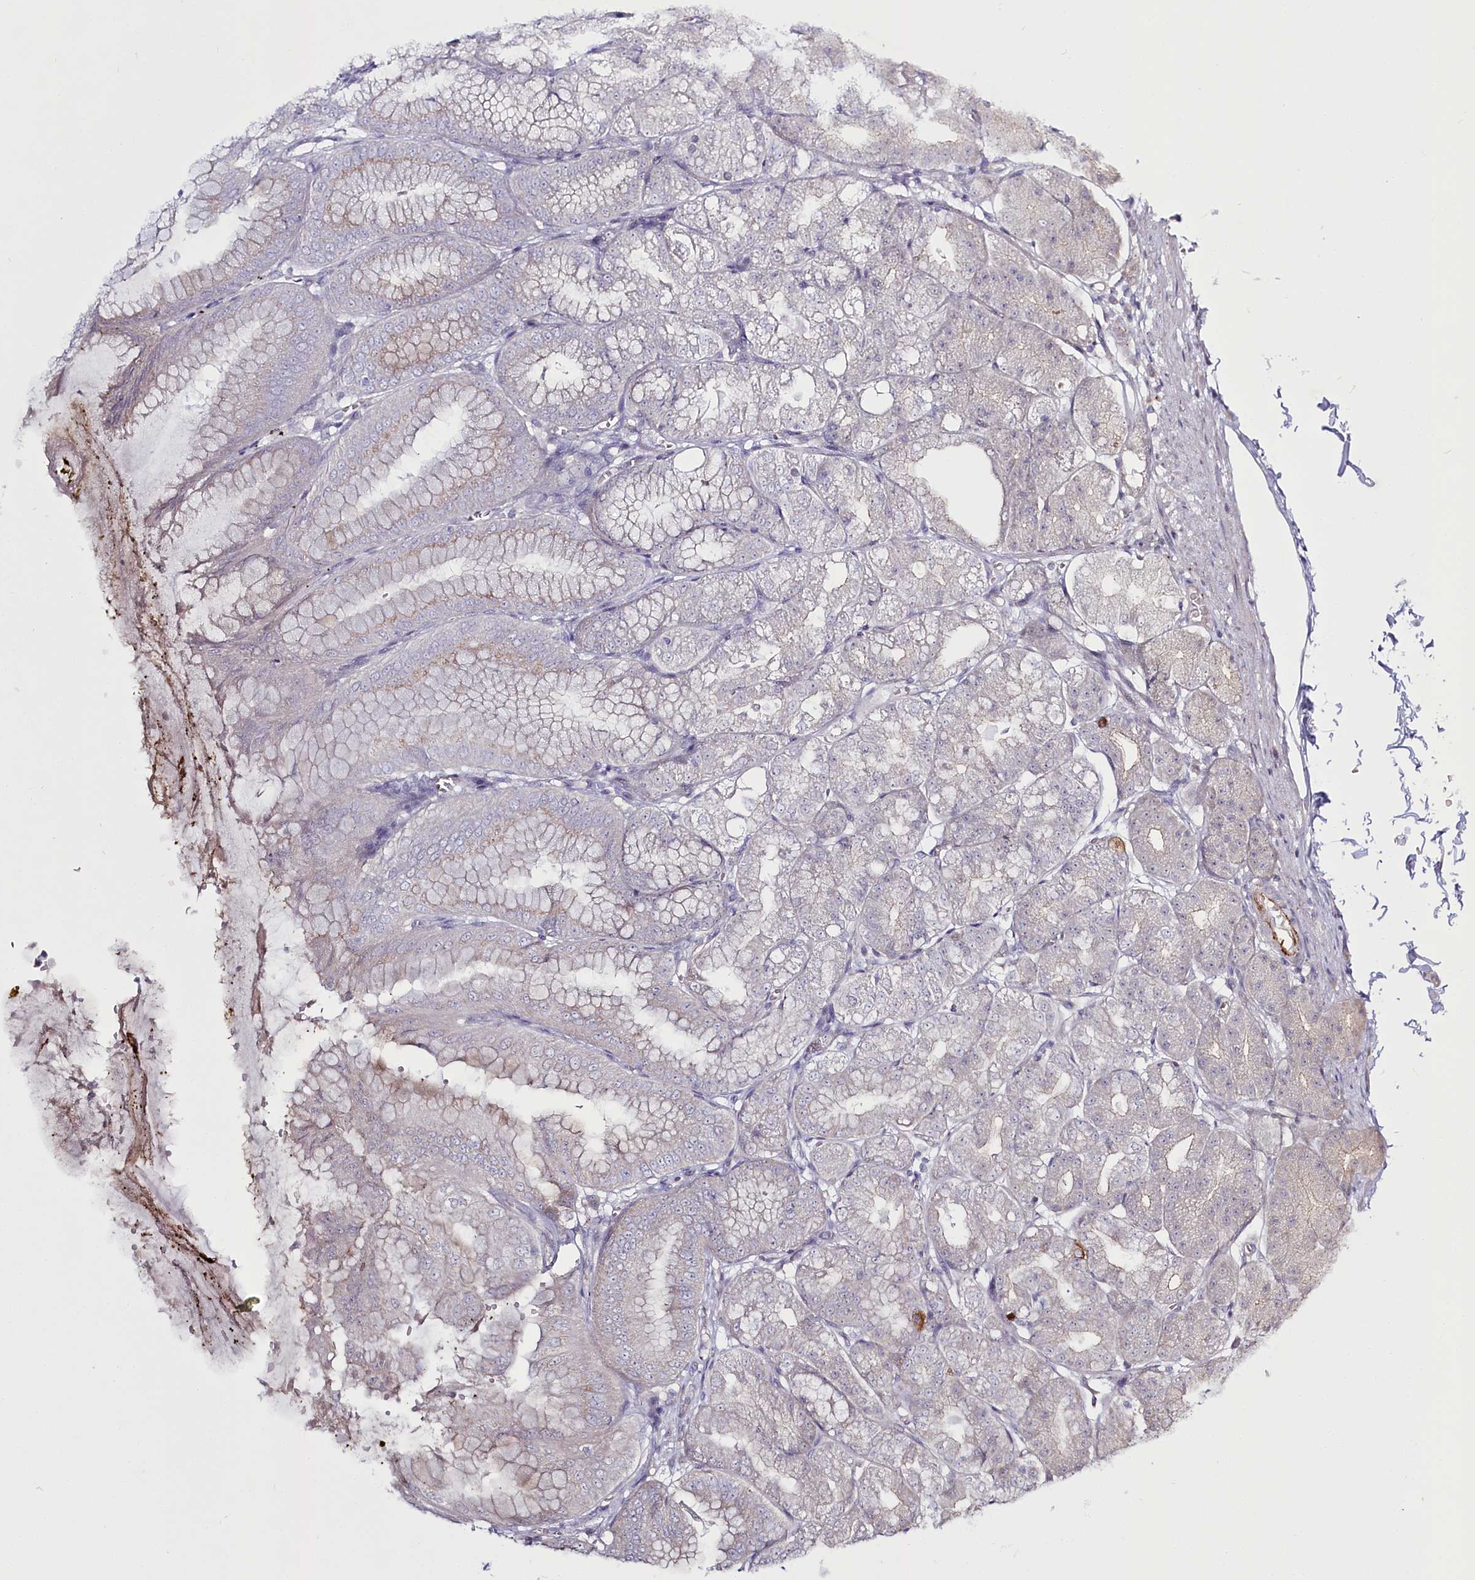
{"staining": {"intensity": "weak", "quantity": "<25%", "location": "cytoplasmic/membranous"}, "tissue": "stomach", "cell_type": "Glandular cells", "image_type": "normal", "snomed": [{"axis": "morphology", "description": "Normal tissue, NOS"}, {"axis": "topography", "description": "Stomach, lower"}], "caption": "High magnification brightfield microscopy of normal stomach stained with DAB (3,3'-diaminobenzidine) (brown) and counterstained with hematoxylin (blue): glandular cells show no significant expression. (Immunohistochemistry, brightfield microscopy, high magnification).", "gene": "SPINK13", "patient": {"sex": "male", "age": 71}}